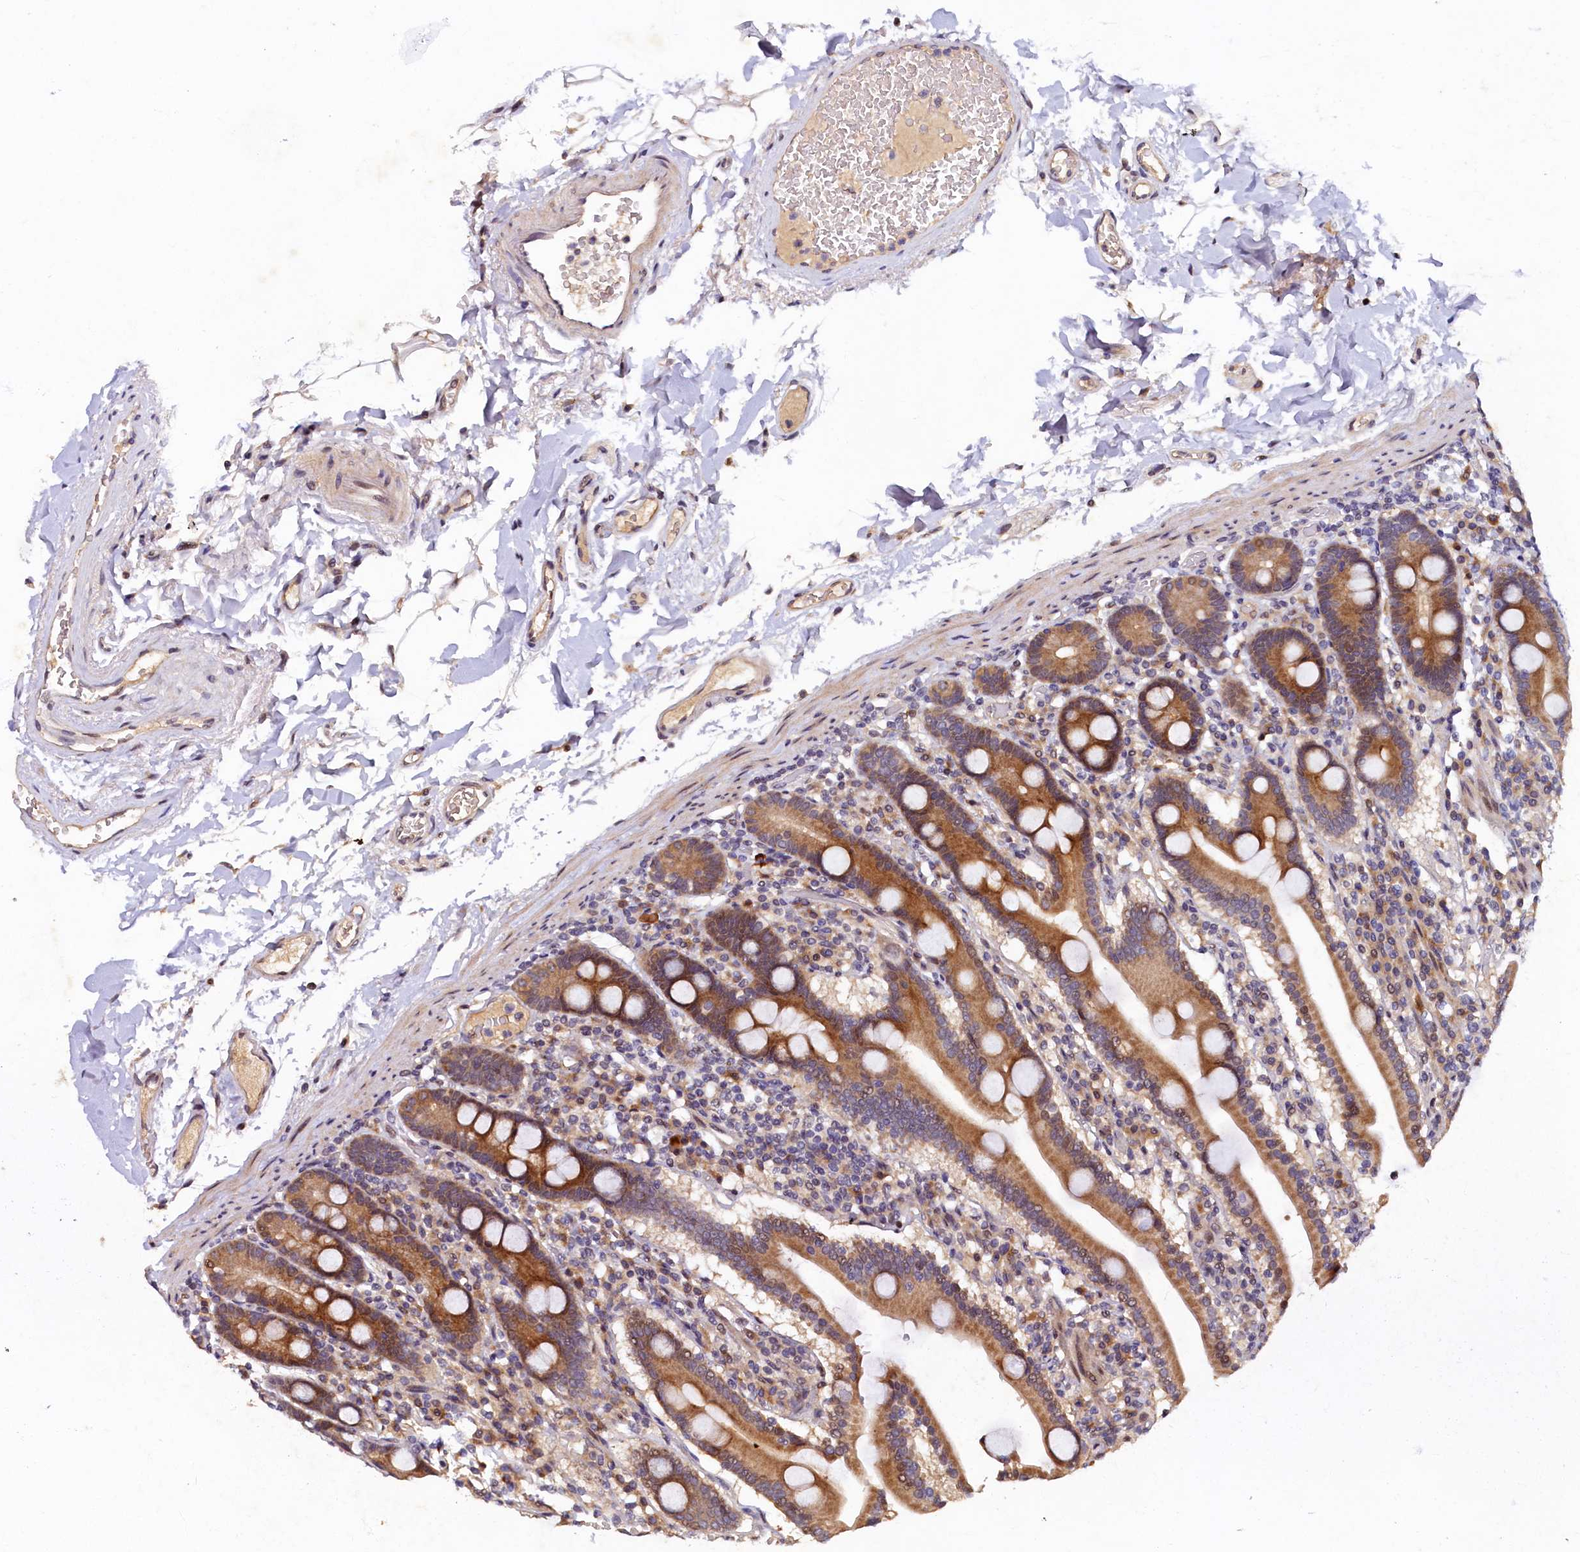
{"staining": {"intensity": "moderate", "quantity": "25%-75%", "location": "cytoplasmic/membranous"}, "tissue": "duodenum", "cell_type": "Glandular cells", "image_type": "normal", "snomed": [{"axis": "morphology", "description": "Normal tissue, NOS"}, {"axis": "topography", "description": "Duodenum"}], "caption": "IHC of normal human duodenum exhibits medium levels of moderate cytoplasmic/membranous staining in about 25%-75% of glandular cells. Using DAB (3,3'-diaminobenzidine) (brown) and hematoxylin (blue) stains, captured at high magnification using brightfield microscopy.", "gene": "LATS2", "patient": {"sex": "male", "age": 55}}